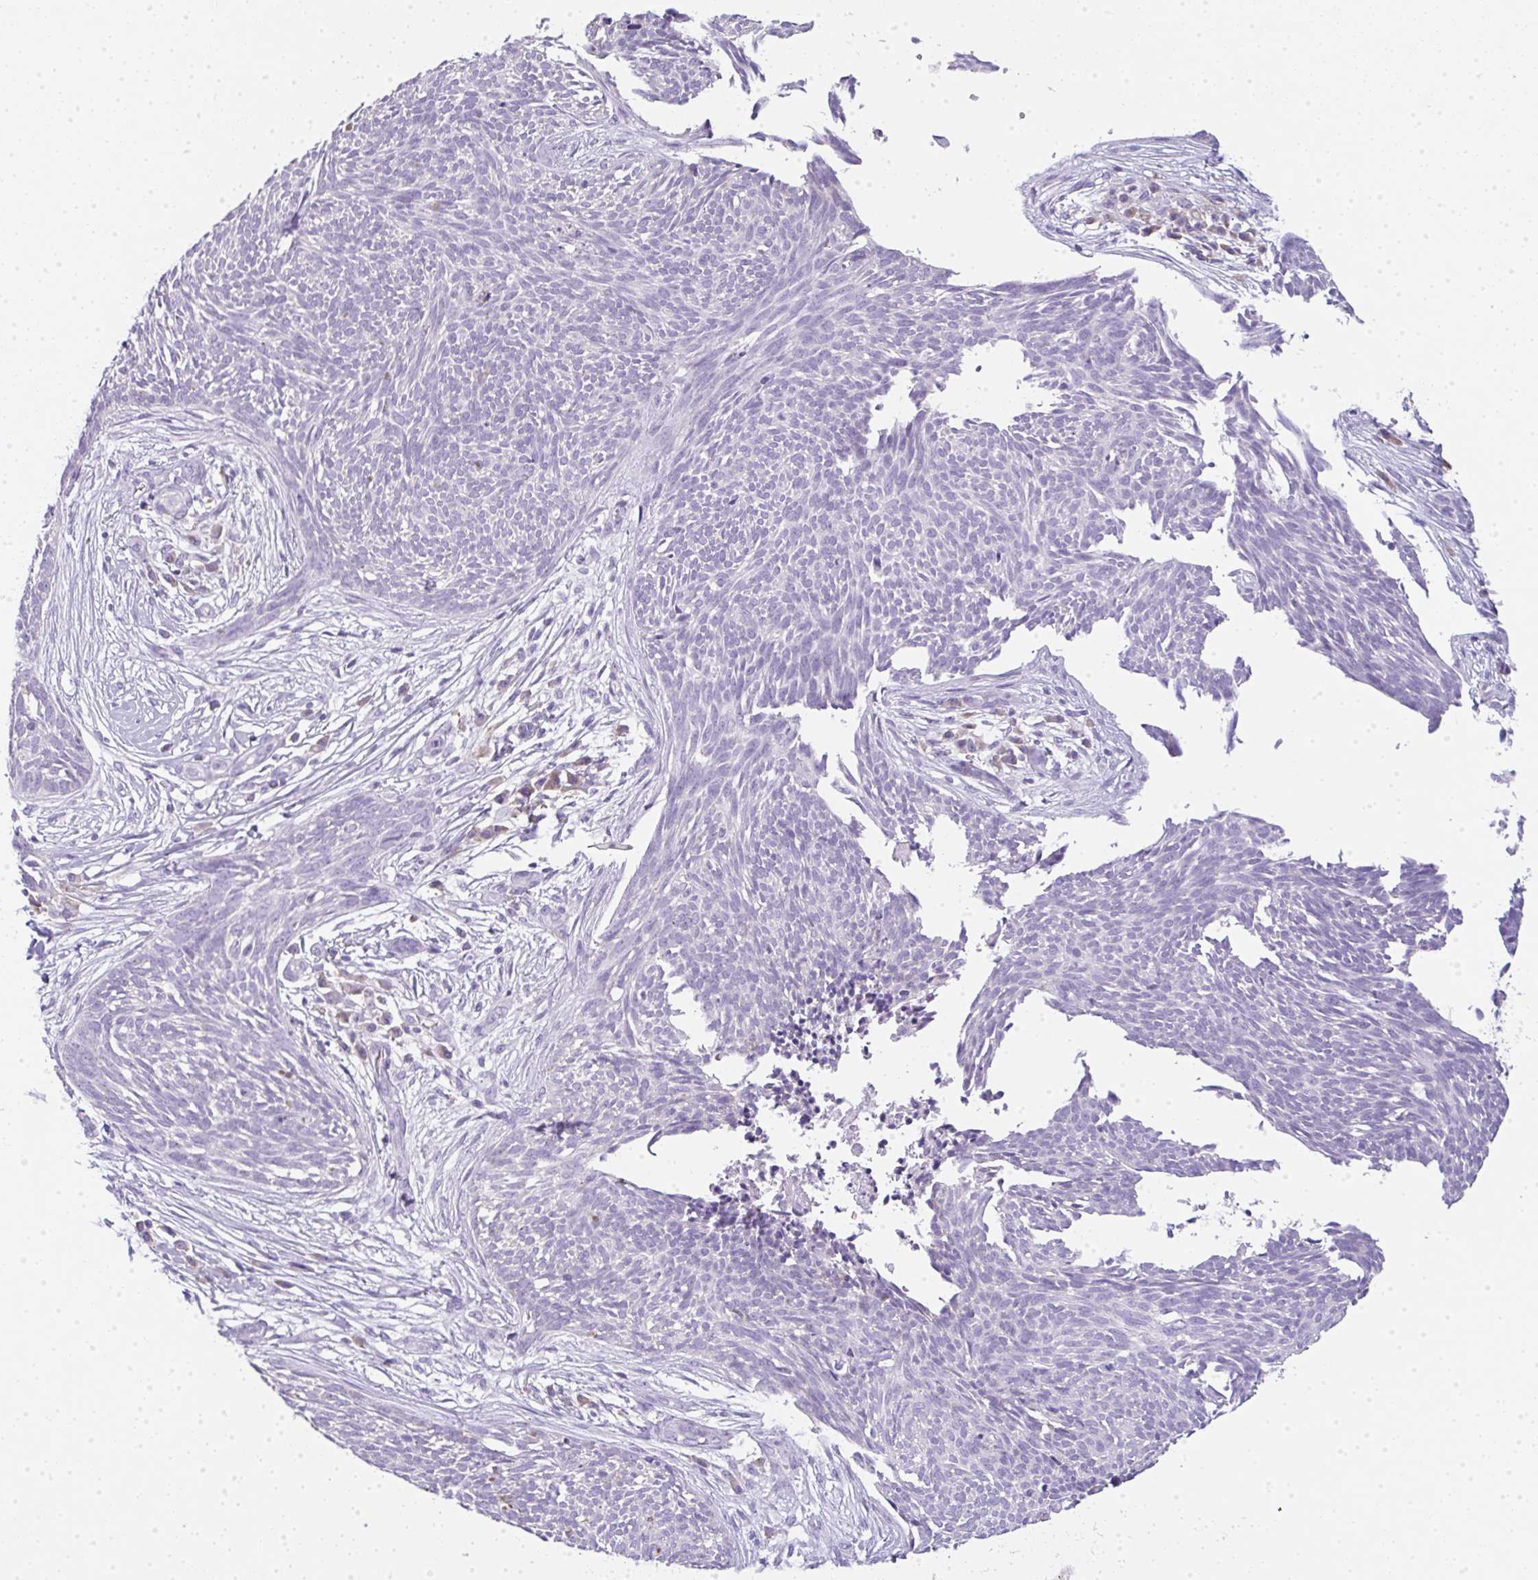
{"staining": {"intensity": "negative", "quantity": "none", "location": "none"}, "tissue": "skin cancer", "cell_type": "Tumor cells", "image_type": "cancer", "snomed": [{"axis": "morphology", "description": "Basal cell carcinoma"}, {"axis": "topography", "description": "Skin"}, {"axis": "topography", "description": "Skin, foot"}], "caption": "Tumor cells are negative for brown protein staining in basal cell carcinoma (skin).", "gene": "LPAR4", "patient": {"sex": "female", "age": 86}}